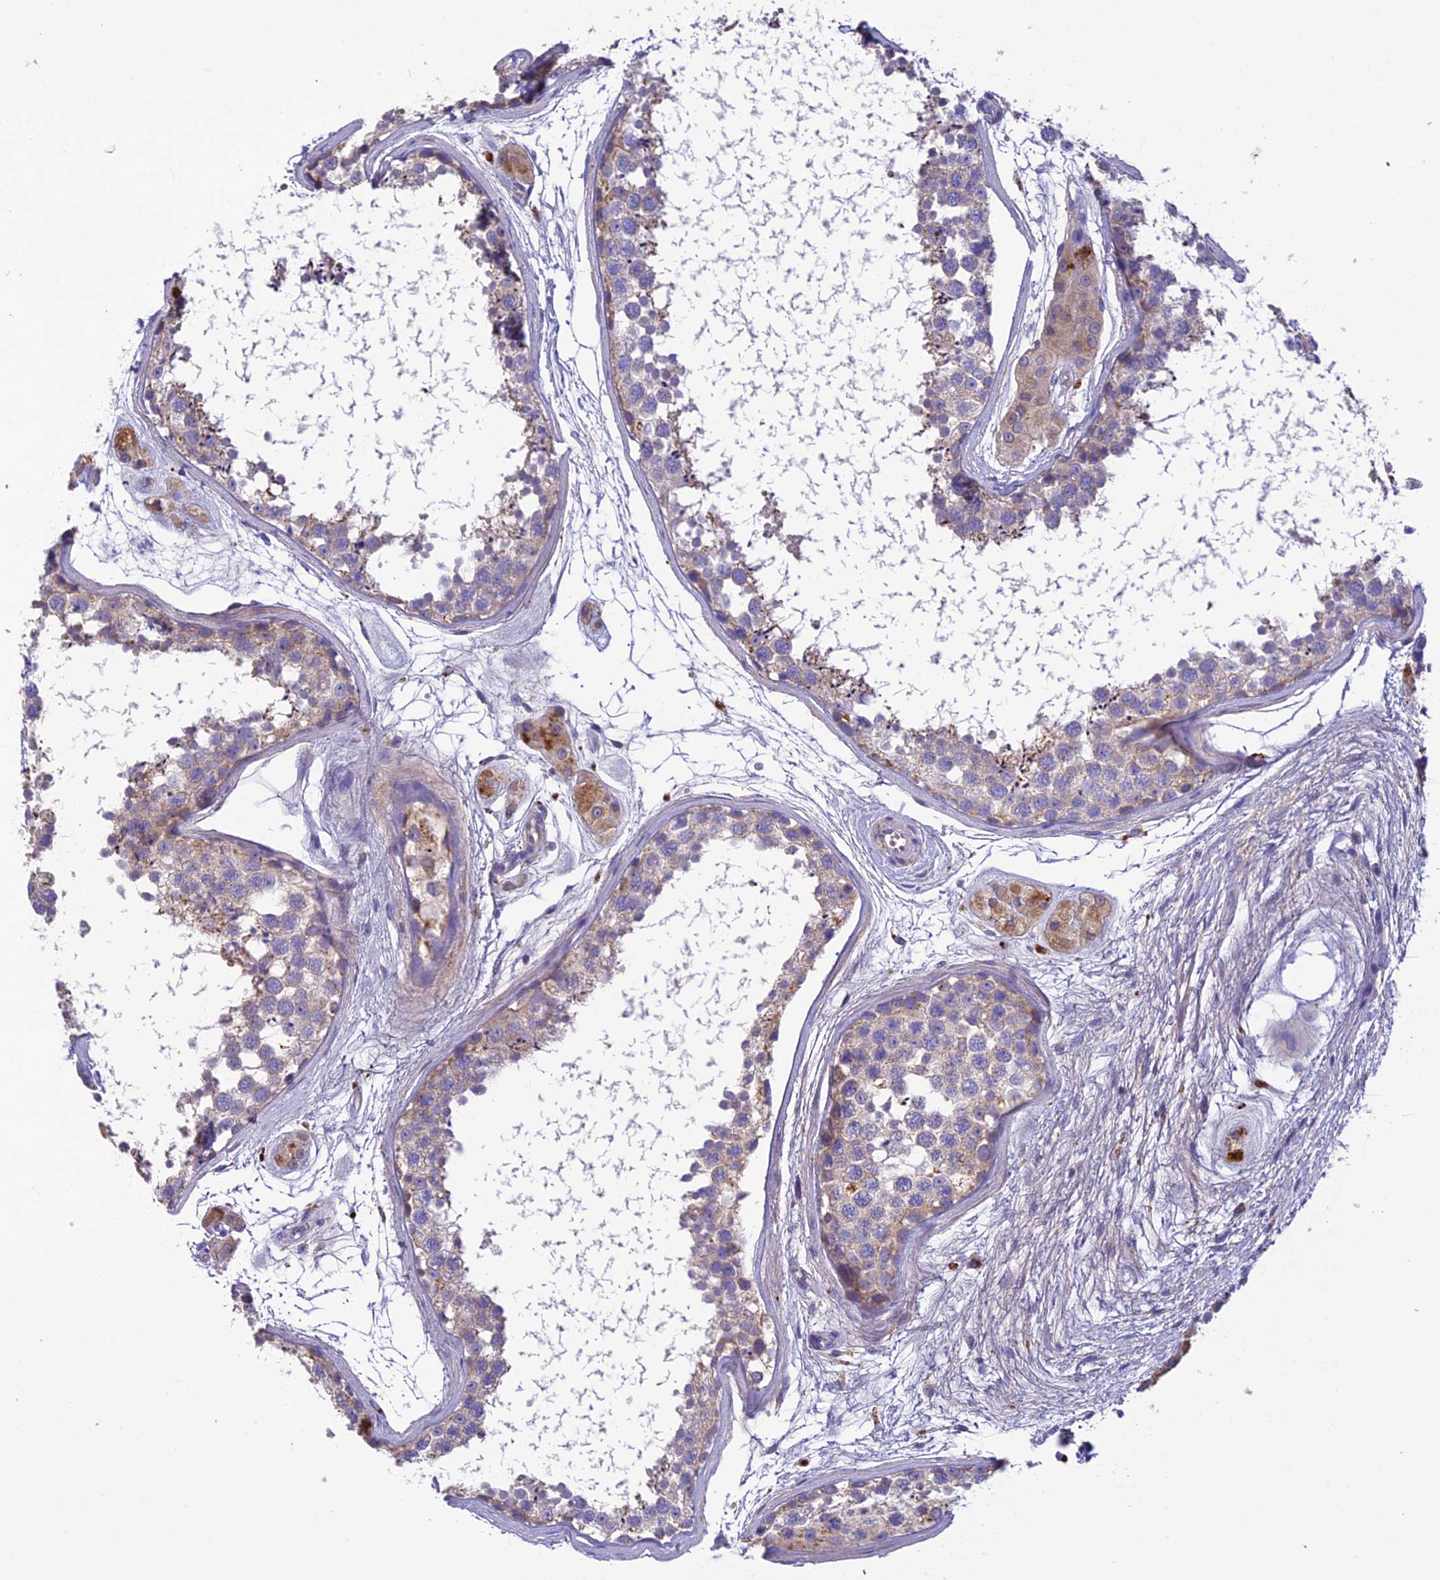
{"staining": {"intensity": "weak", "quantity": "<25%", "location": "cytoplasmic/membranous"}, "tissue": "testis", "cell_type": "Cells in seminiferous ducts", "image_type": "normal", "snomed": [{"axis": "morphology", "description": "Normal tissue, NOS"}, {"axis": "topography", "description": "Testis"}], "caption": "The histopathology image shows no staining of cells in seminiferous ducts in unremarkable testis.", "gene": "PZP", "patient": {"sex": "male", "age": 56}}